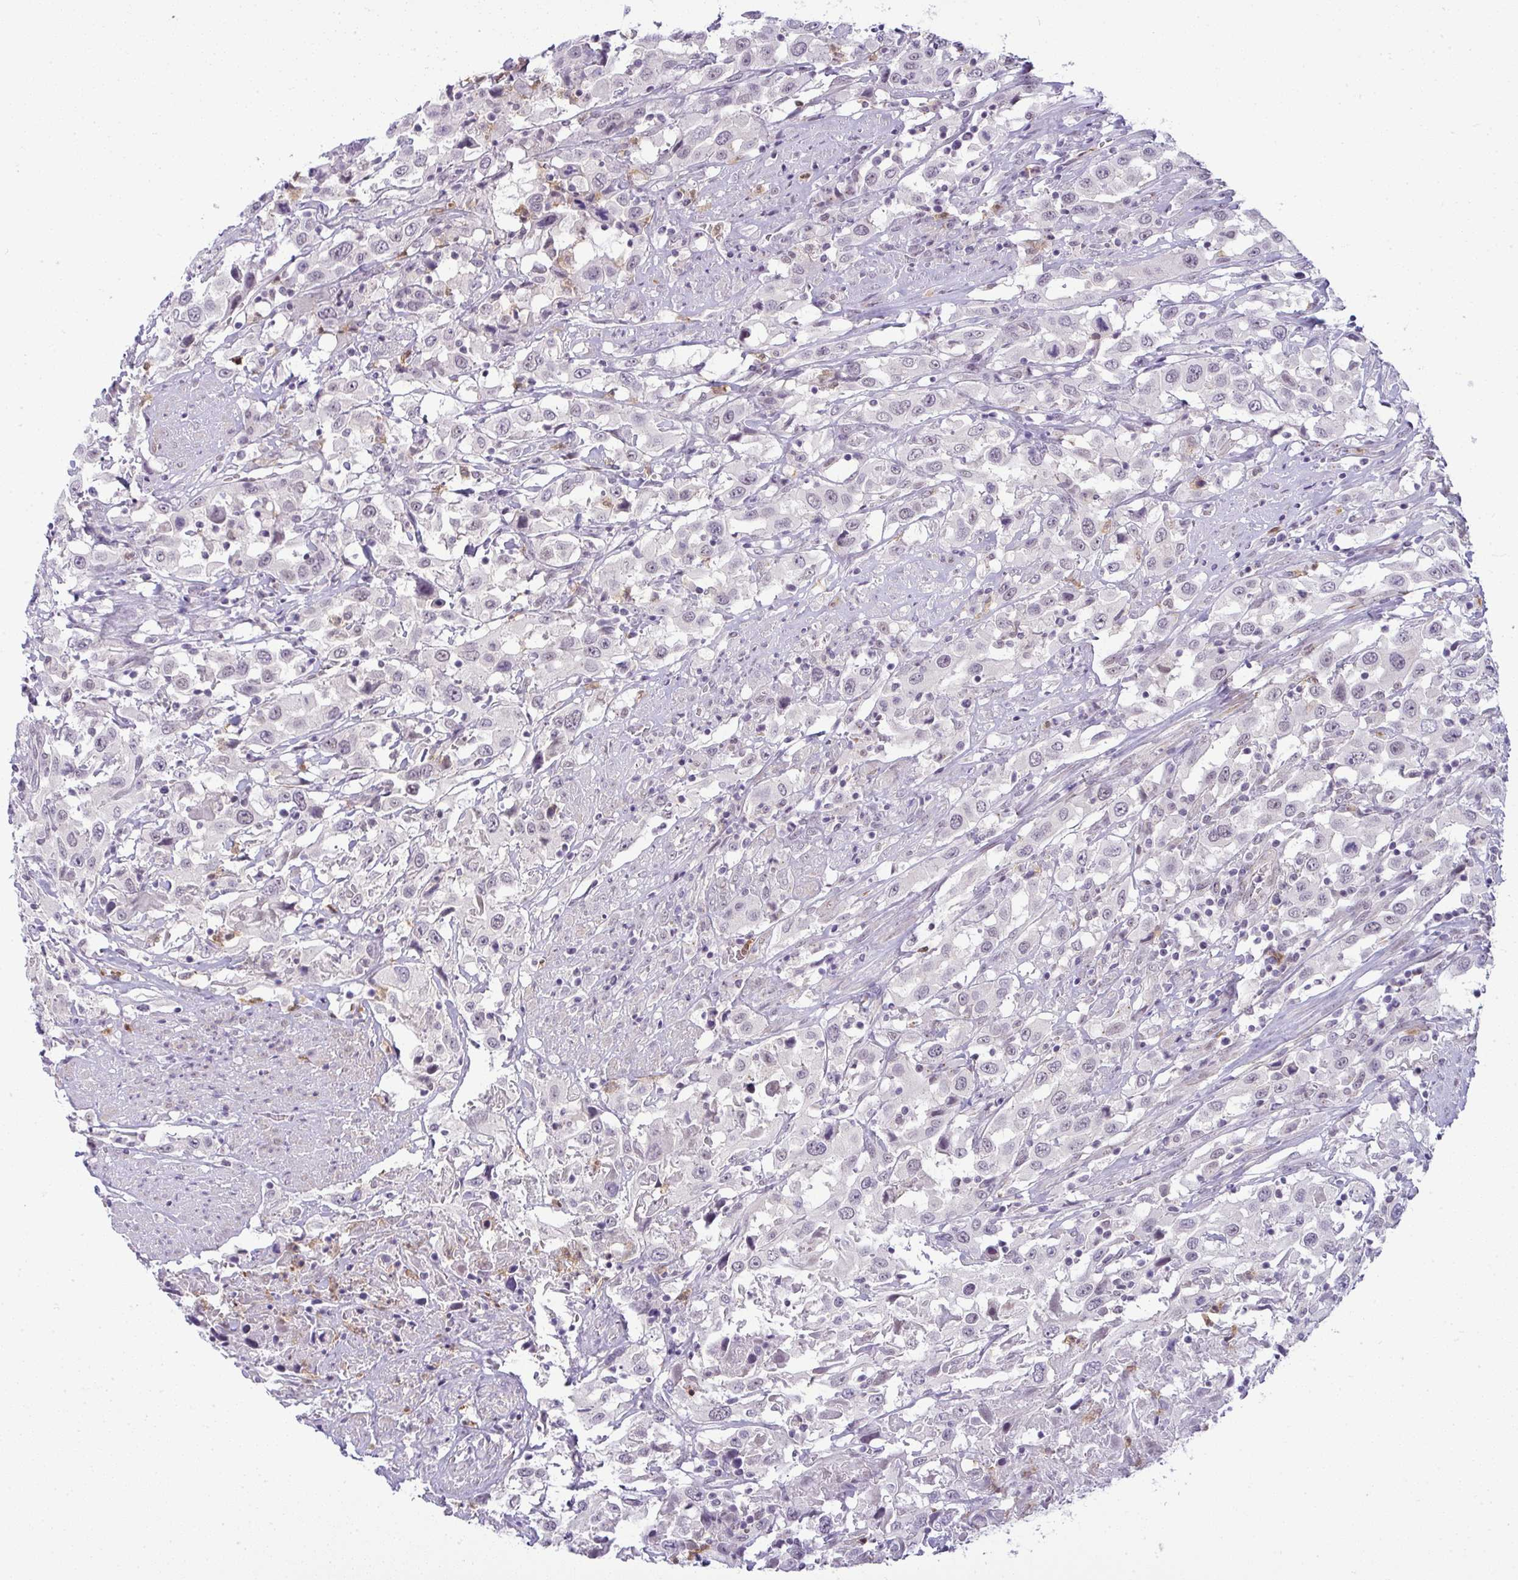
{"staining": {"intensity": "negative", "quantity": "none", "location": "none"}, "tissue": "urothelial cancer", "cell_type": "Tumor cells", "image_type": "cancer", "snomed": [{"axis": "morphology", "description": "Urothelial carcinoma, High grade"}, {"axis": "topography", "description": "Urinary bladder"}], "caption": "Histopathology image shows no significant protein staining in tumor cells of high-grade urothelial carcinoma.", "gene": "DZIP1", "patient": {"sex": "male", "age": 61}}